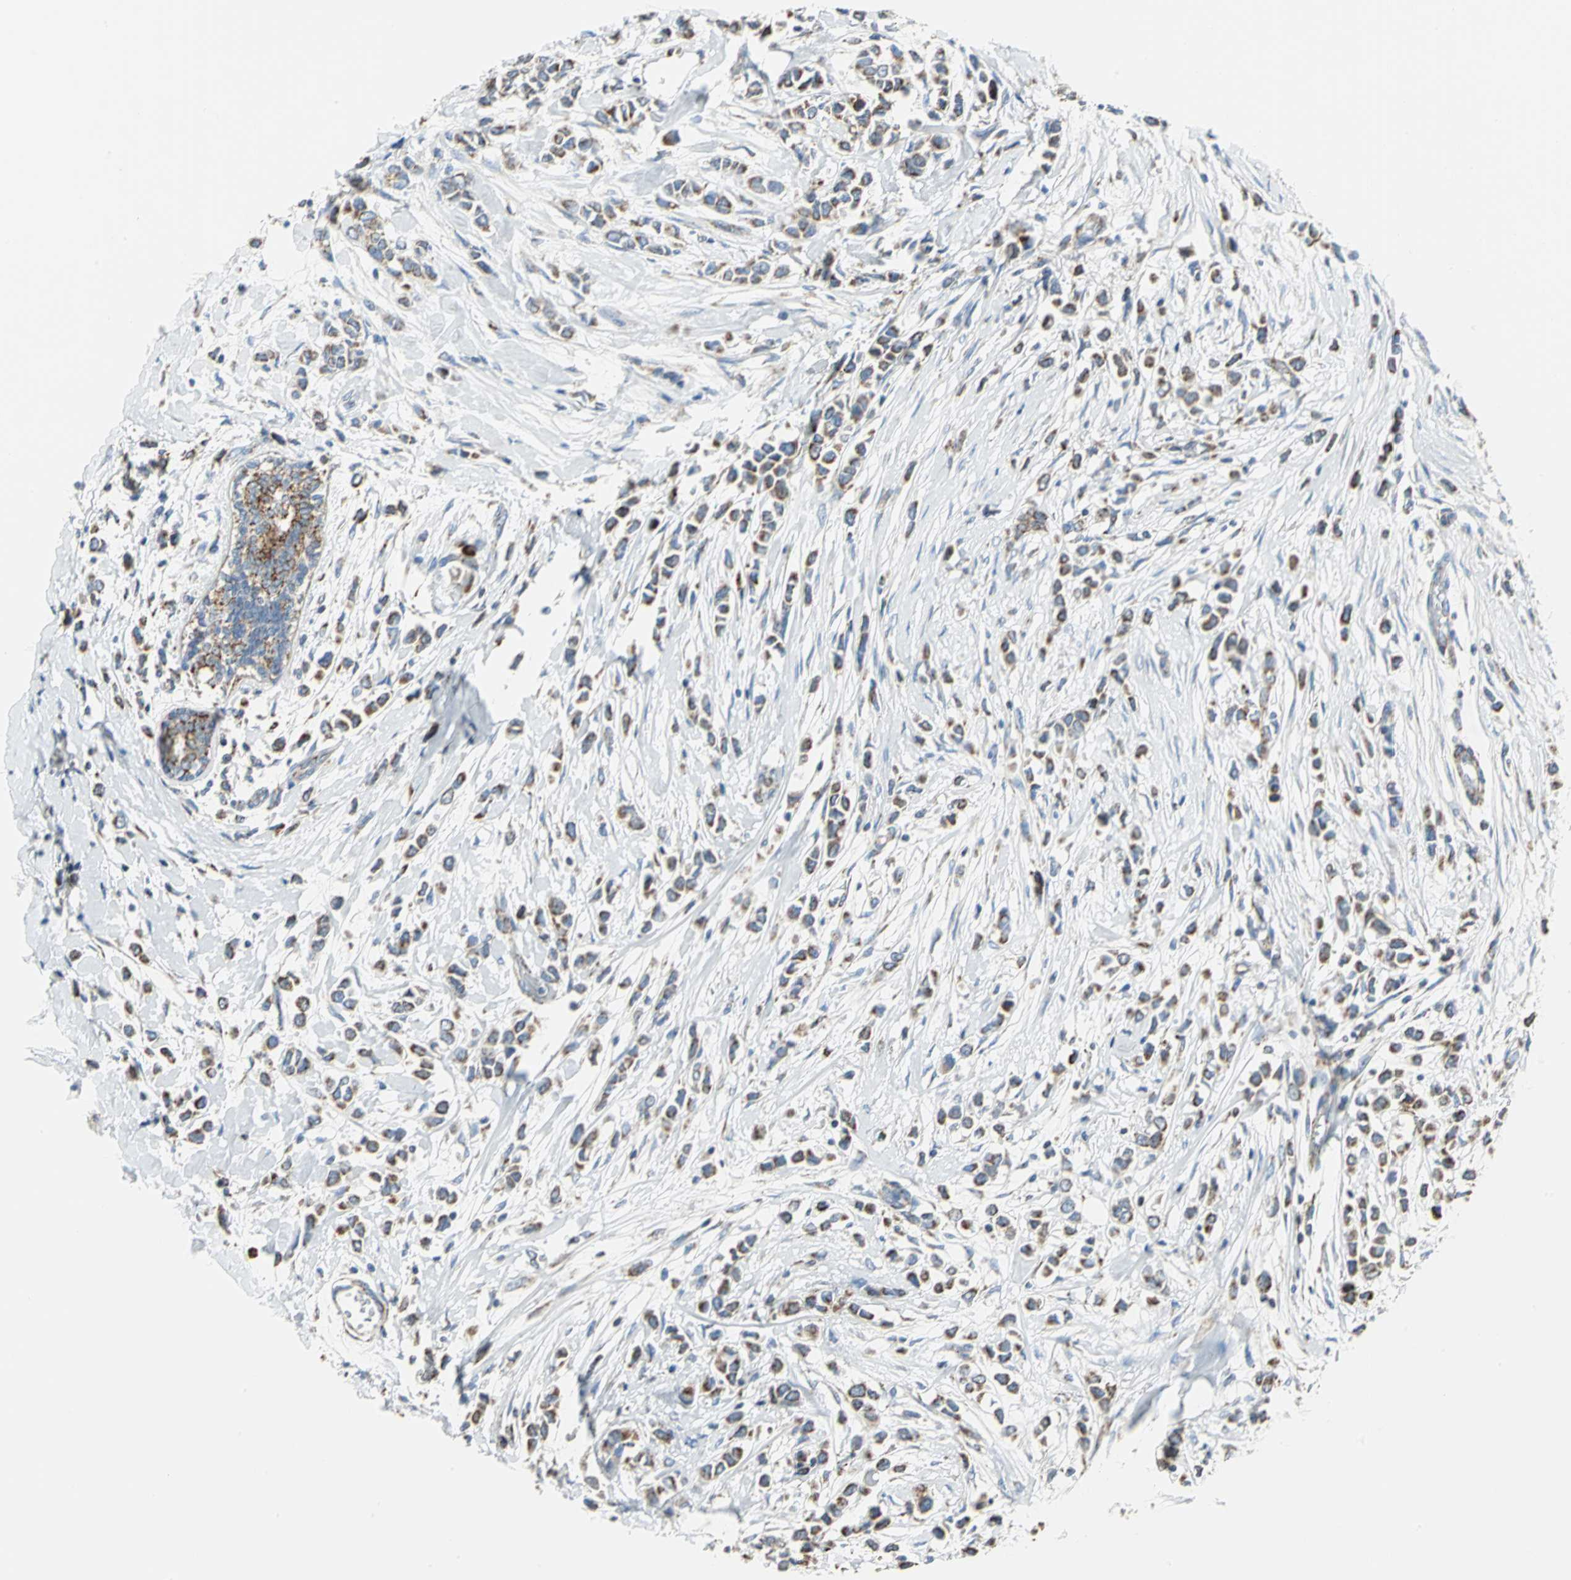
{"staining": {"intensity": "weak", "quantity": "25%-75%", "location": "cytoplasmic/membranous"}, "tissue": "breast cancer", "cell_type": "Tumor cells", "image_type": "cancer", "snomed": [{"axis": "morphology", "description": "Lobular carcinoma"}, {"axis": "topography", "description": "Breast"}], "caption": "Protein analysis of breast lobular carcinoma tissue reveals weak cytoplasmic/membranous staining in approximately 25%-75% of tumor cells.", "gene": "NTRK1", "patient": {"sex": "female", "age": 51}}